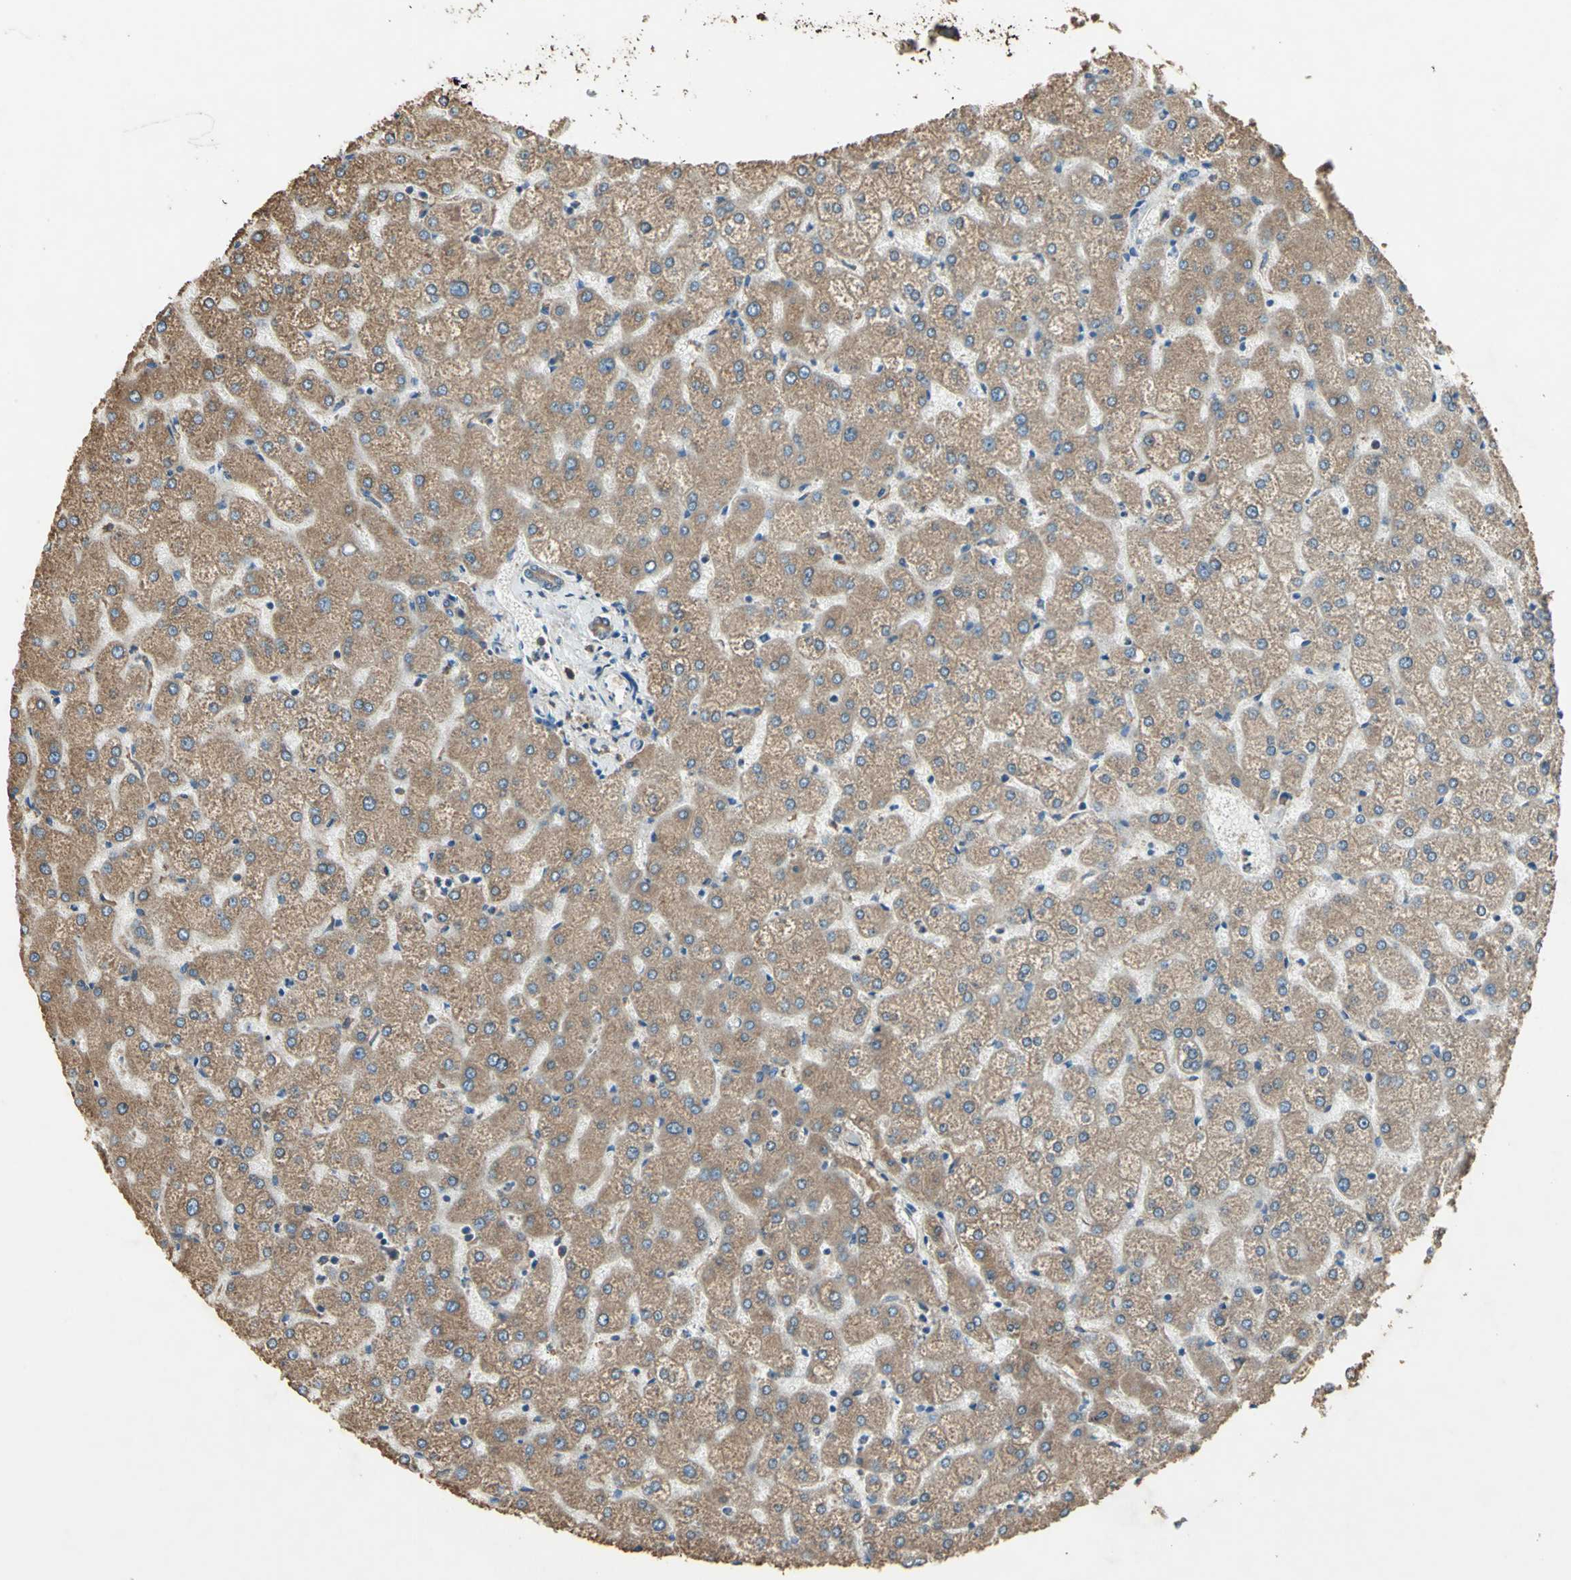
{"staining": {"intensity": "moderate", "quantity": ">75%", "location": "cytoplasmic/membranous"}, "tissue": "liver", "cell_type": "Cholangiocytes", "image_type": "normal", "snomed": [{"axis": "morphology", "description": "Normal tissue, NOS"}, {"axis": "topography", "description": "Liver"}], "caption": "Immunohistochemistry of unremarkable liver reveals medium levels of moderate cytoplasmic/membranous expression in approximately >75% of cholangiocytes.", "gene": "GPANK1", "patient": {"sex": "female", "age": 32}}